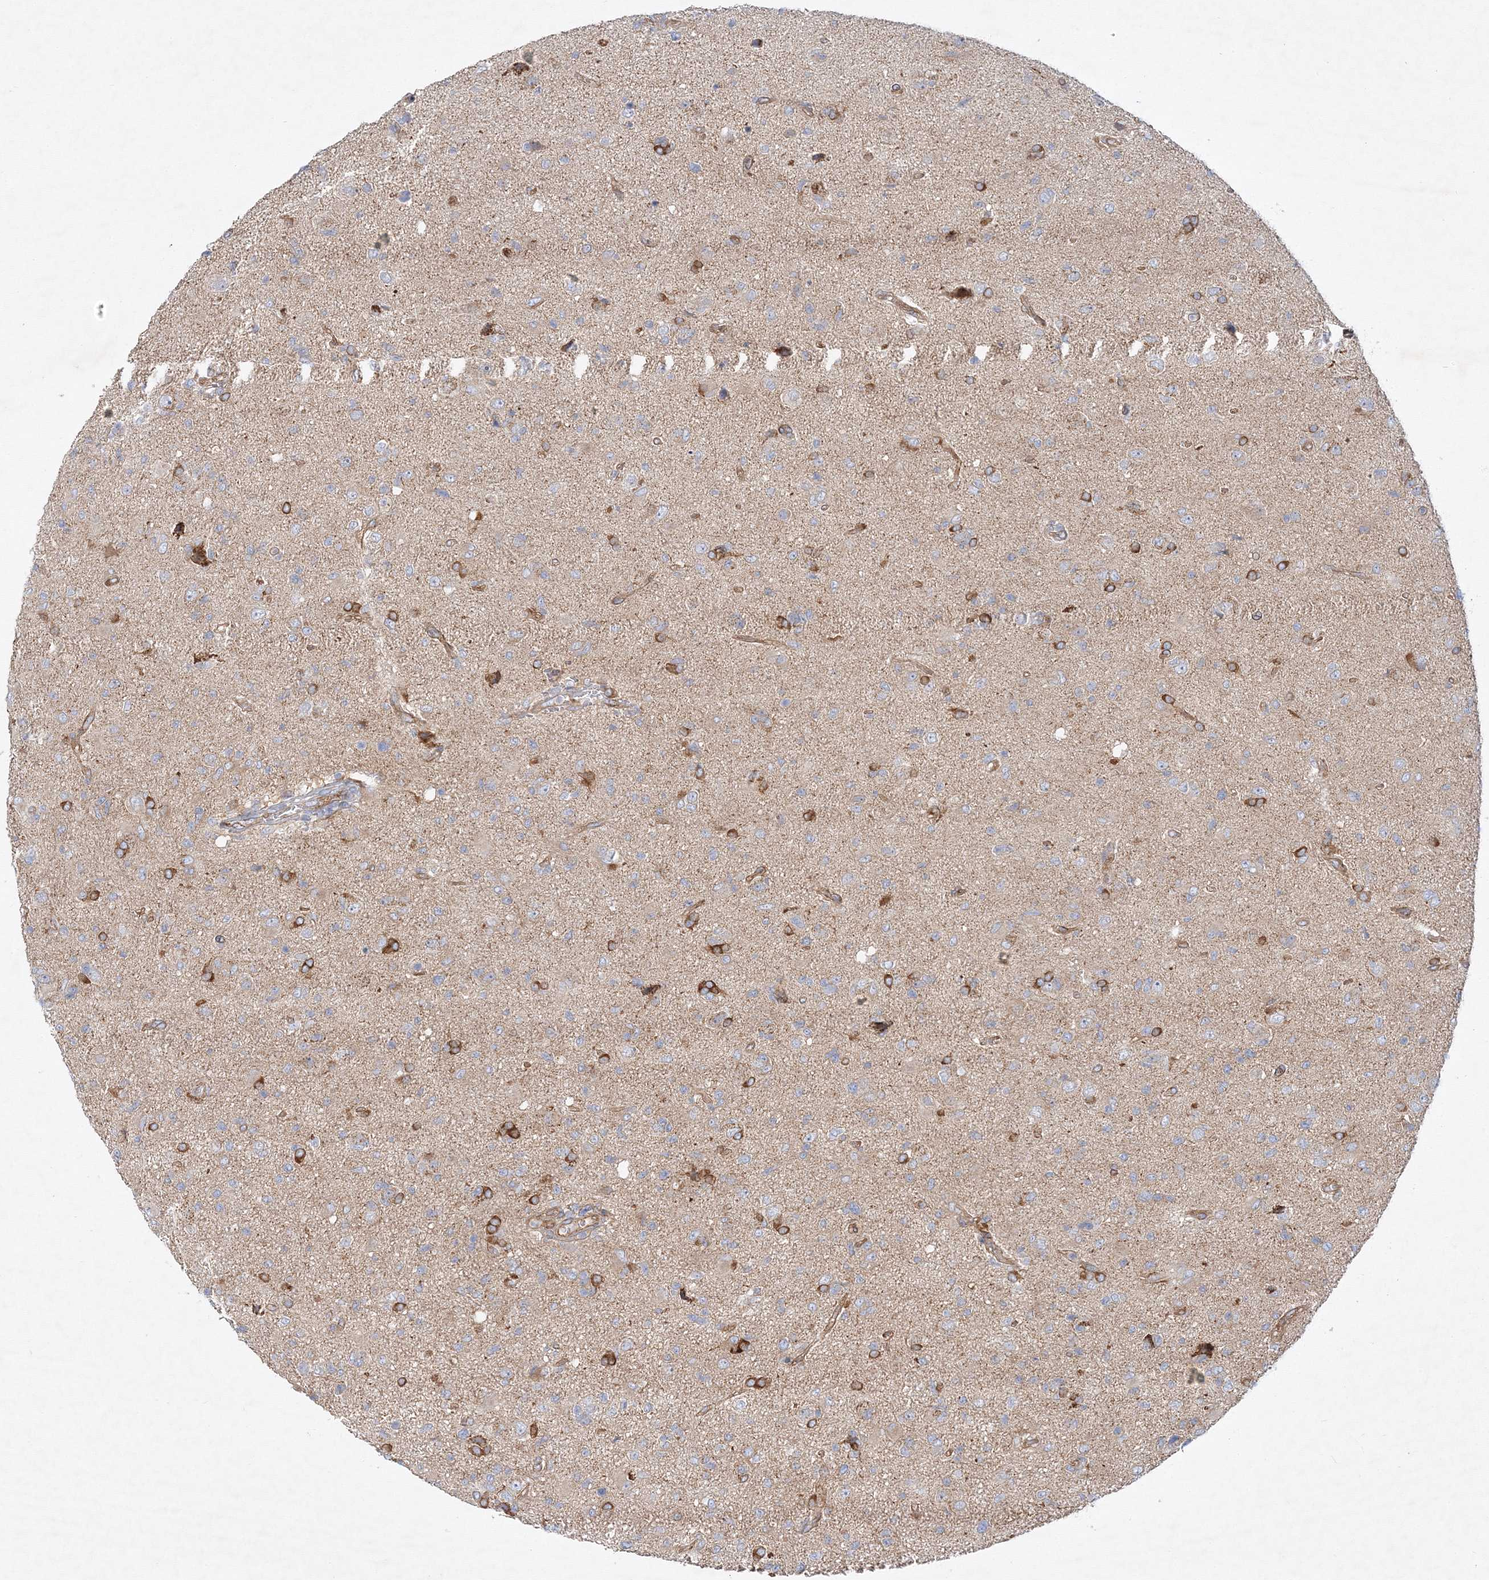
{"staining": {"intensity": "strong", "quantity": "<25%", "location": "cytoplasmic/membranous"}, "tissue": "glioma", "cell_type": "Tumor cells", "image_type": "cancer", "snomed": [{"axis": "morphology", "description": "Glioma, malignant, High grade"}, {"axis": "topography", "description": "Brain"}], "caption": "Immunohistochemical staining of malignant glioma (high-grade) displays strong cytoplasmic/membranous protein staining in approximately <25% of tumor cells.", "gene": "ZFYVE16", "patient": {"sex": "female", "age": 57}}